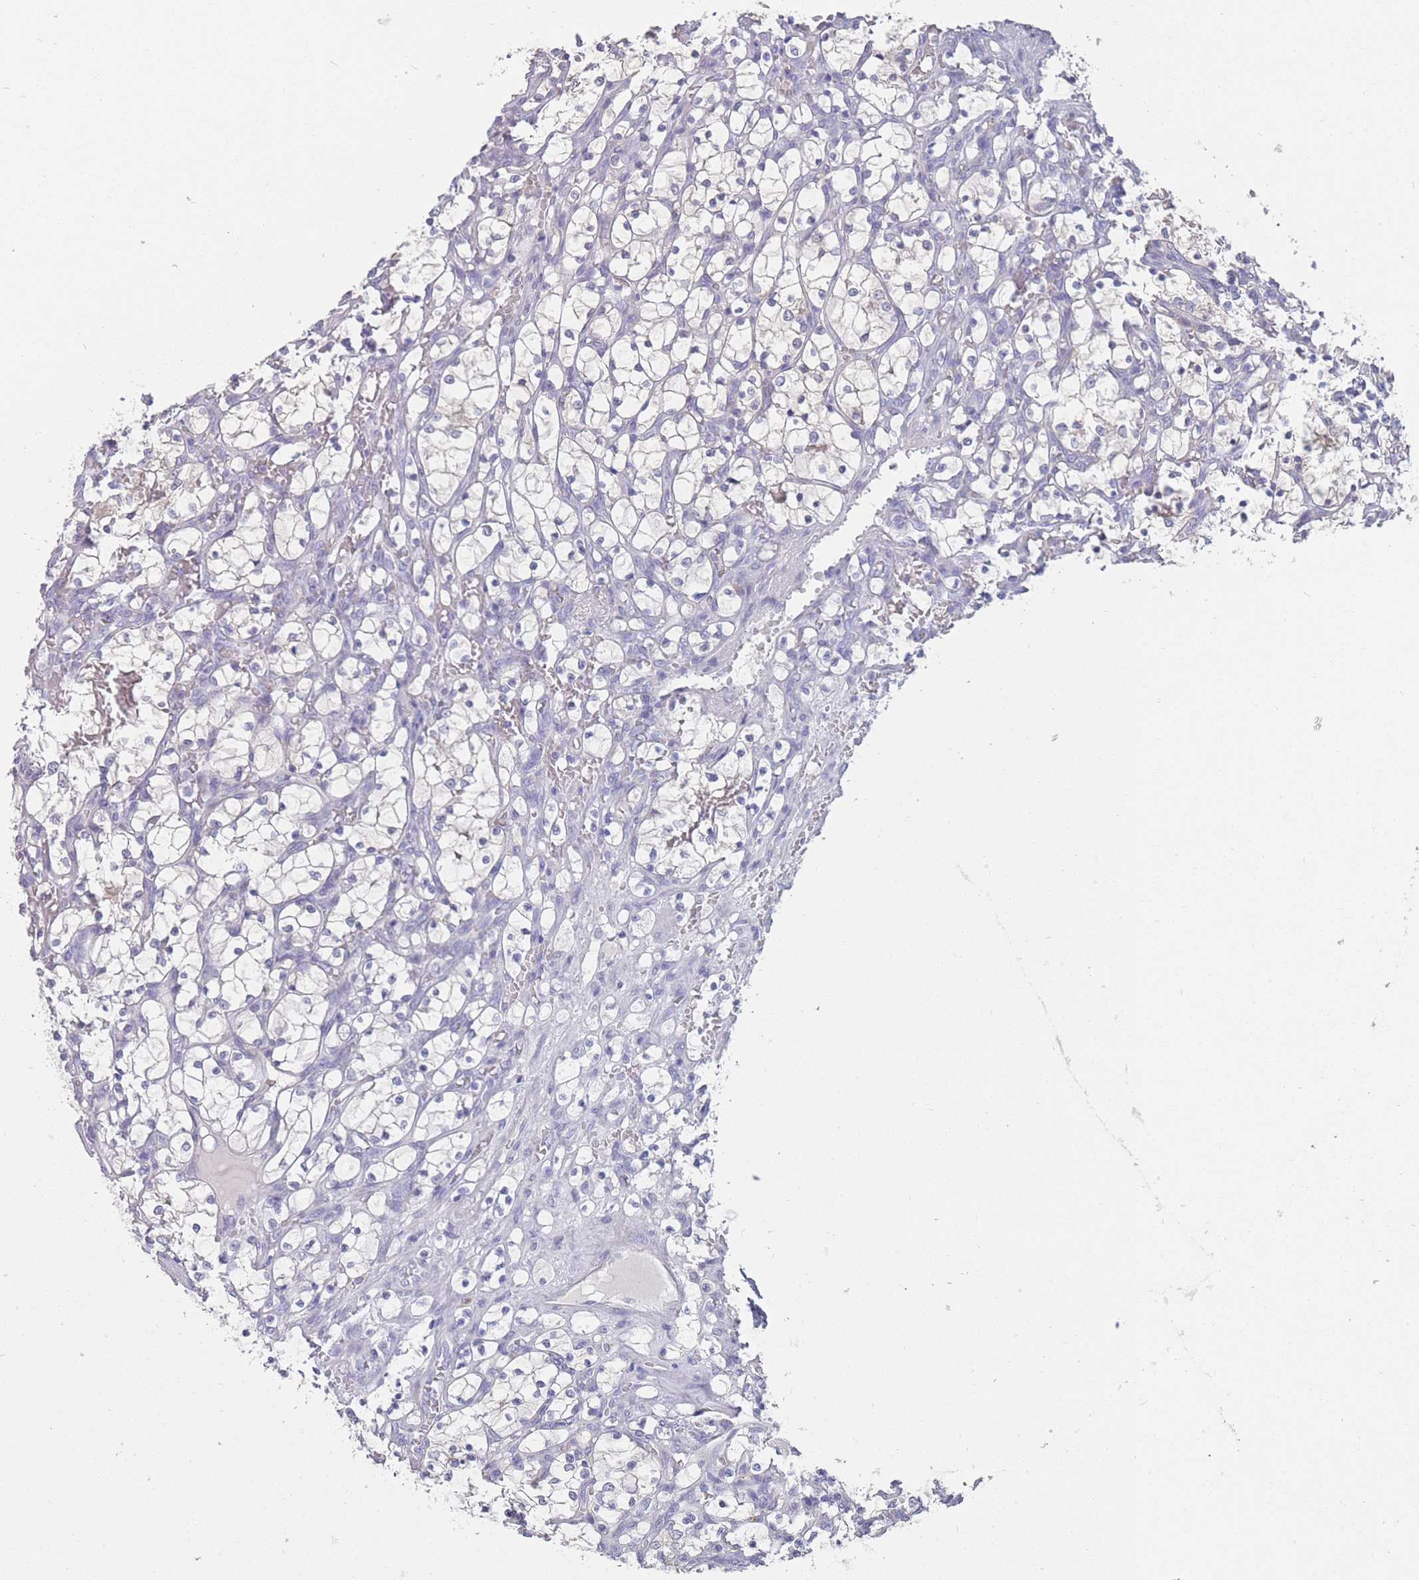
{"staining": {"intensity": "negative", "quantity": "none", "location": "none"}, "tissue": "renal cancer", "cell_type": "Tumor cells", "image_type": "cancer", "snomed": [{"axis": "morphology", "description": "Adenocarcinoma, NOS"}, {"axis": "topography", "description": "Kidney"}], "caption": "Immunohistochemistry photomicrograph of human adenocarcinoma (renal) stained for a protein (brown), which exhibits no staining in tumor cells.", "gene": "CYP51A1", "patient": {"sex": "female", "age": 69}}